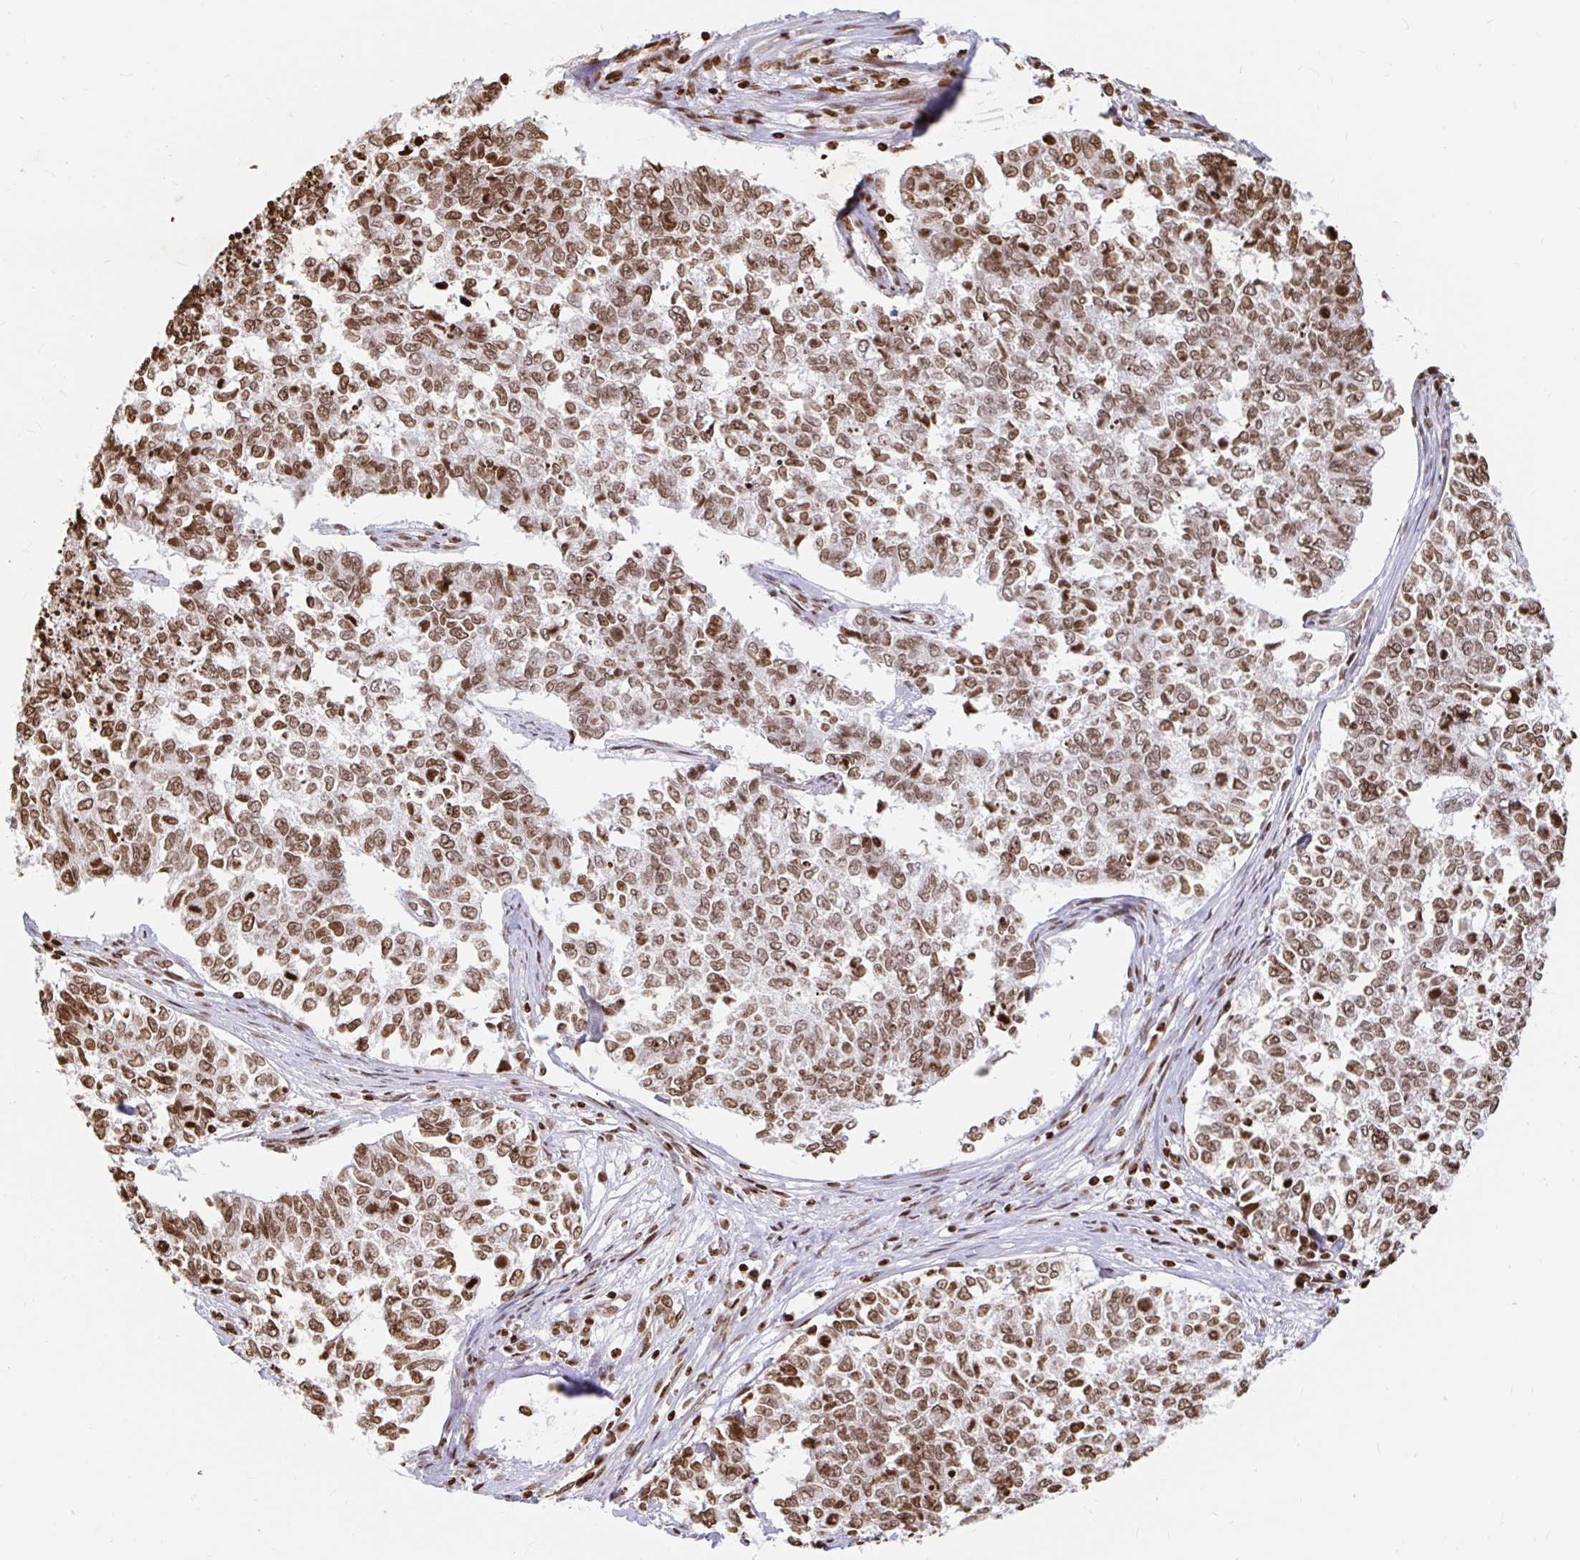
{"staining": {"intensity": "moderate", "quantity": ">75%", "location": "nuclear"}, "tissue": "cervical cancer", "cell_type": "Tumor cells", "image_type": "cancer", "snomed": [{"axis": "morphology", "description": "Adenocarcinoma, NOS"}, {"axis": "topography", "description": "Cervix"}], "caption": "IHC histopathology image of neoplastic tissue: cervical cancer (adenocarcinoma) stained using immunohistochemistry (IHC) shows medium levels of moderate protein expression localized specifically in the nuclear of tumor cells, appearing as a nuclear brown color.", "gene": "H2BC5", "patient": {"sex": "female", "age": 63}}